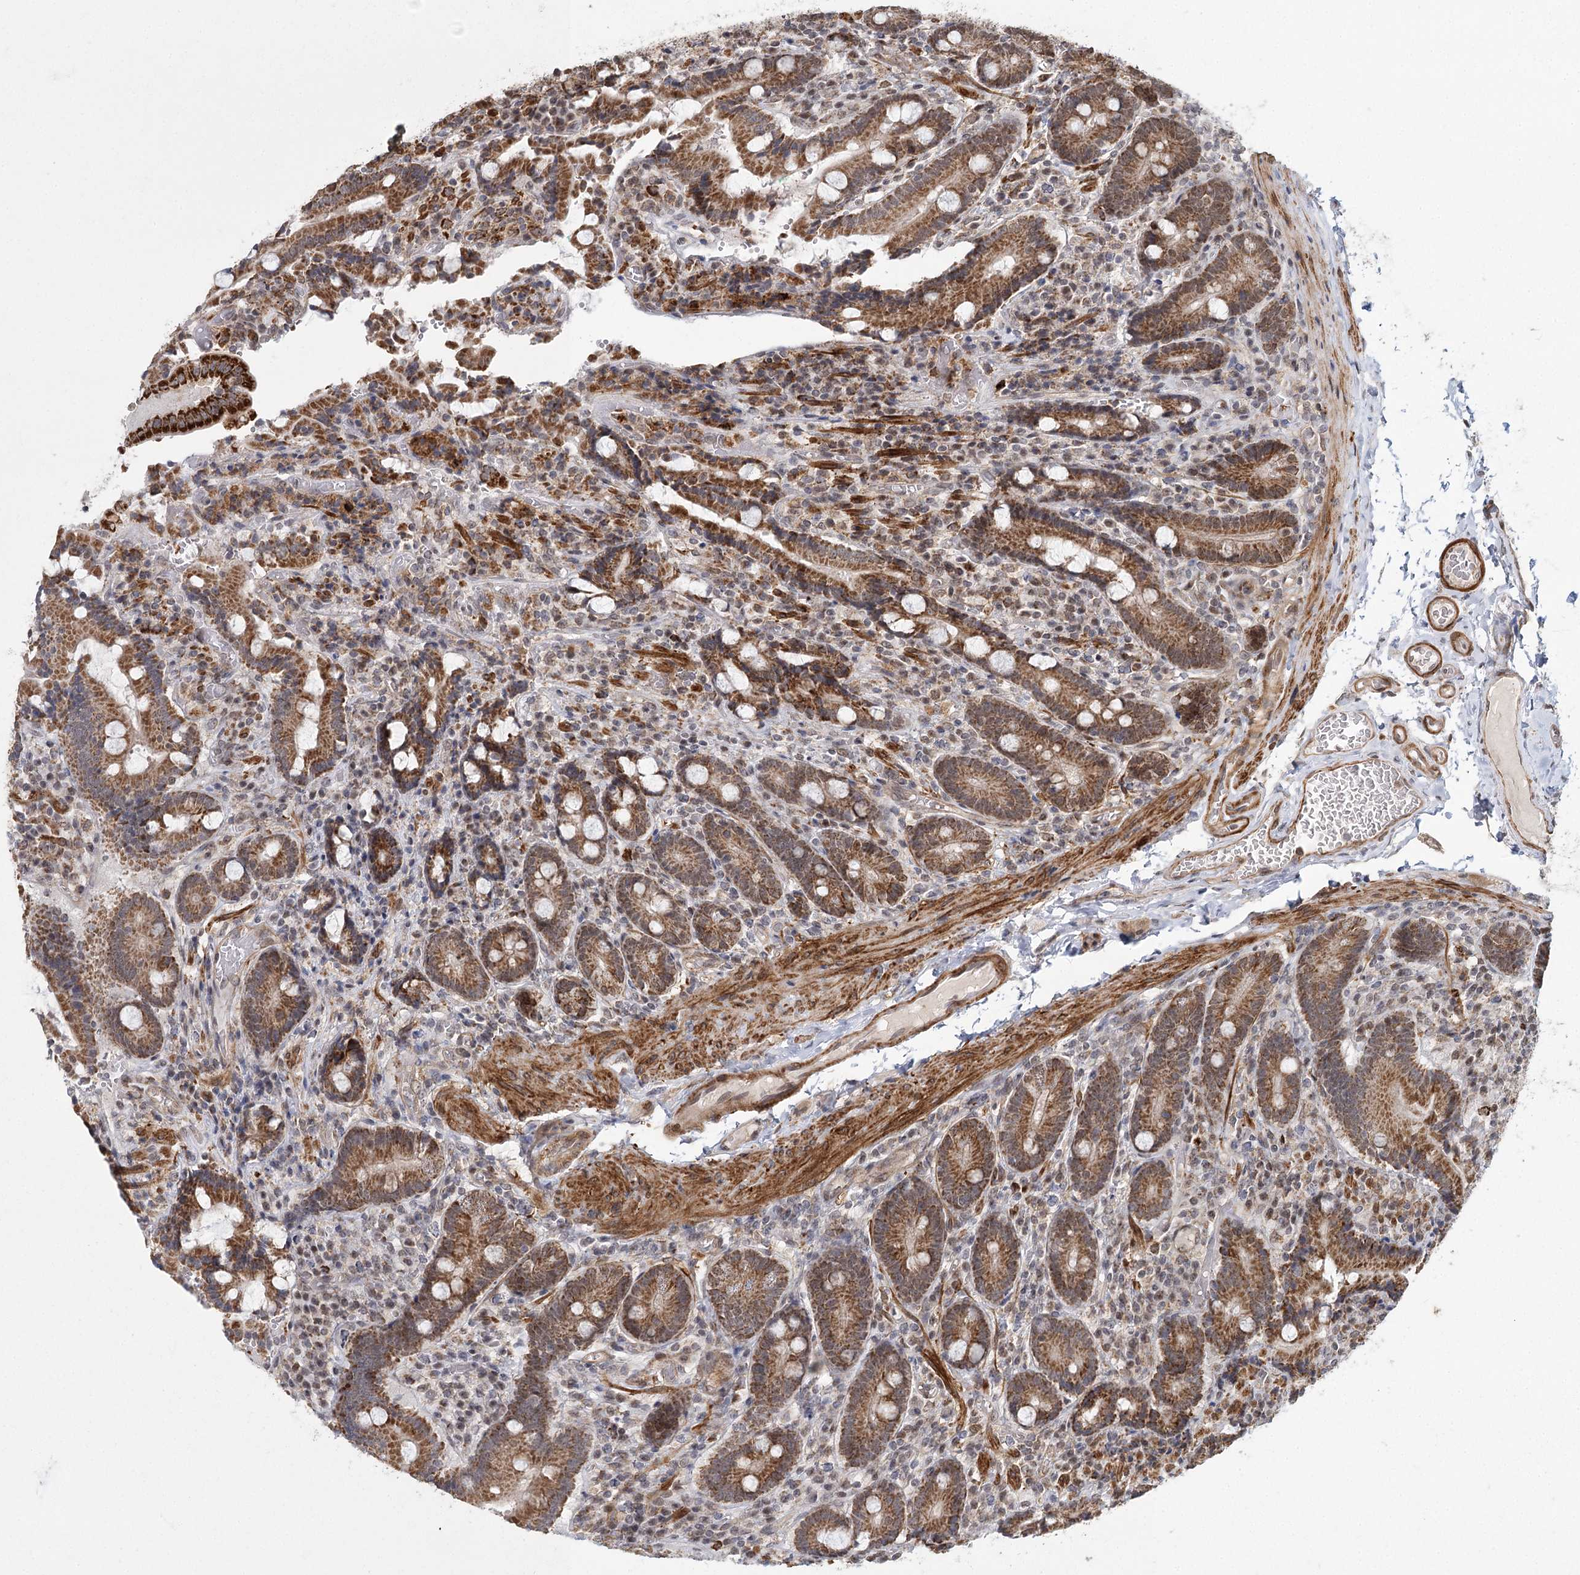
{"staining": {"intensity": "strong", "quantity": ">75%", "location": "cytoplasmic/membranous"}, "tissue": "duodenum", "cell_type": "Glandular cells", "image_type": "normal", "snomed": [{"axis": "morphology", "description": "Normal tissue, NOS"}, {"axis": "topography", "description": "Duodenum"}], "caption": "DAB (3,3'-diaminobenzidine) immunohistochemical staining of benign human duodenum reveals strong cytoplasmic/membranous protein staining in about >75% of glandular cells. The protein is shown in brown color, while the nuclei are stained blue.", "gene": "ZCCHC24", "patient": {"sex": "female", "age": 62}}